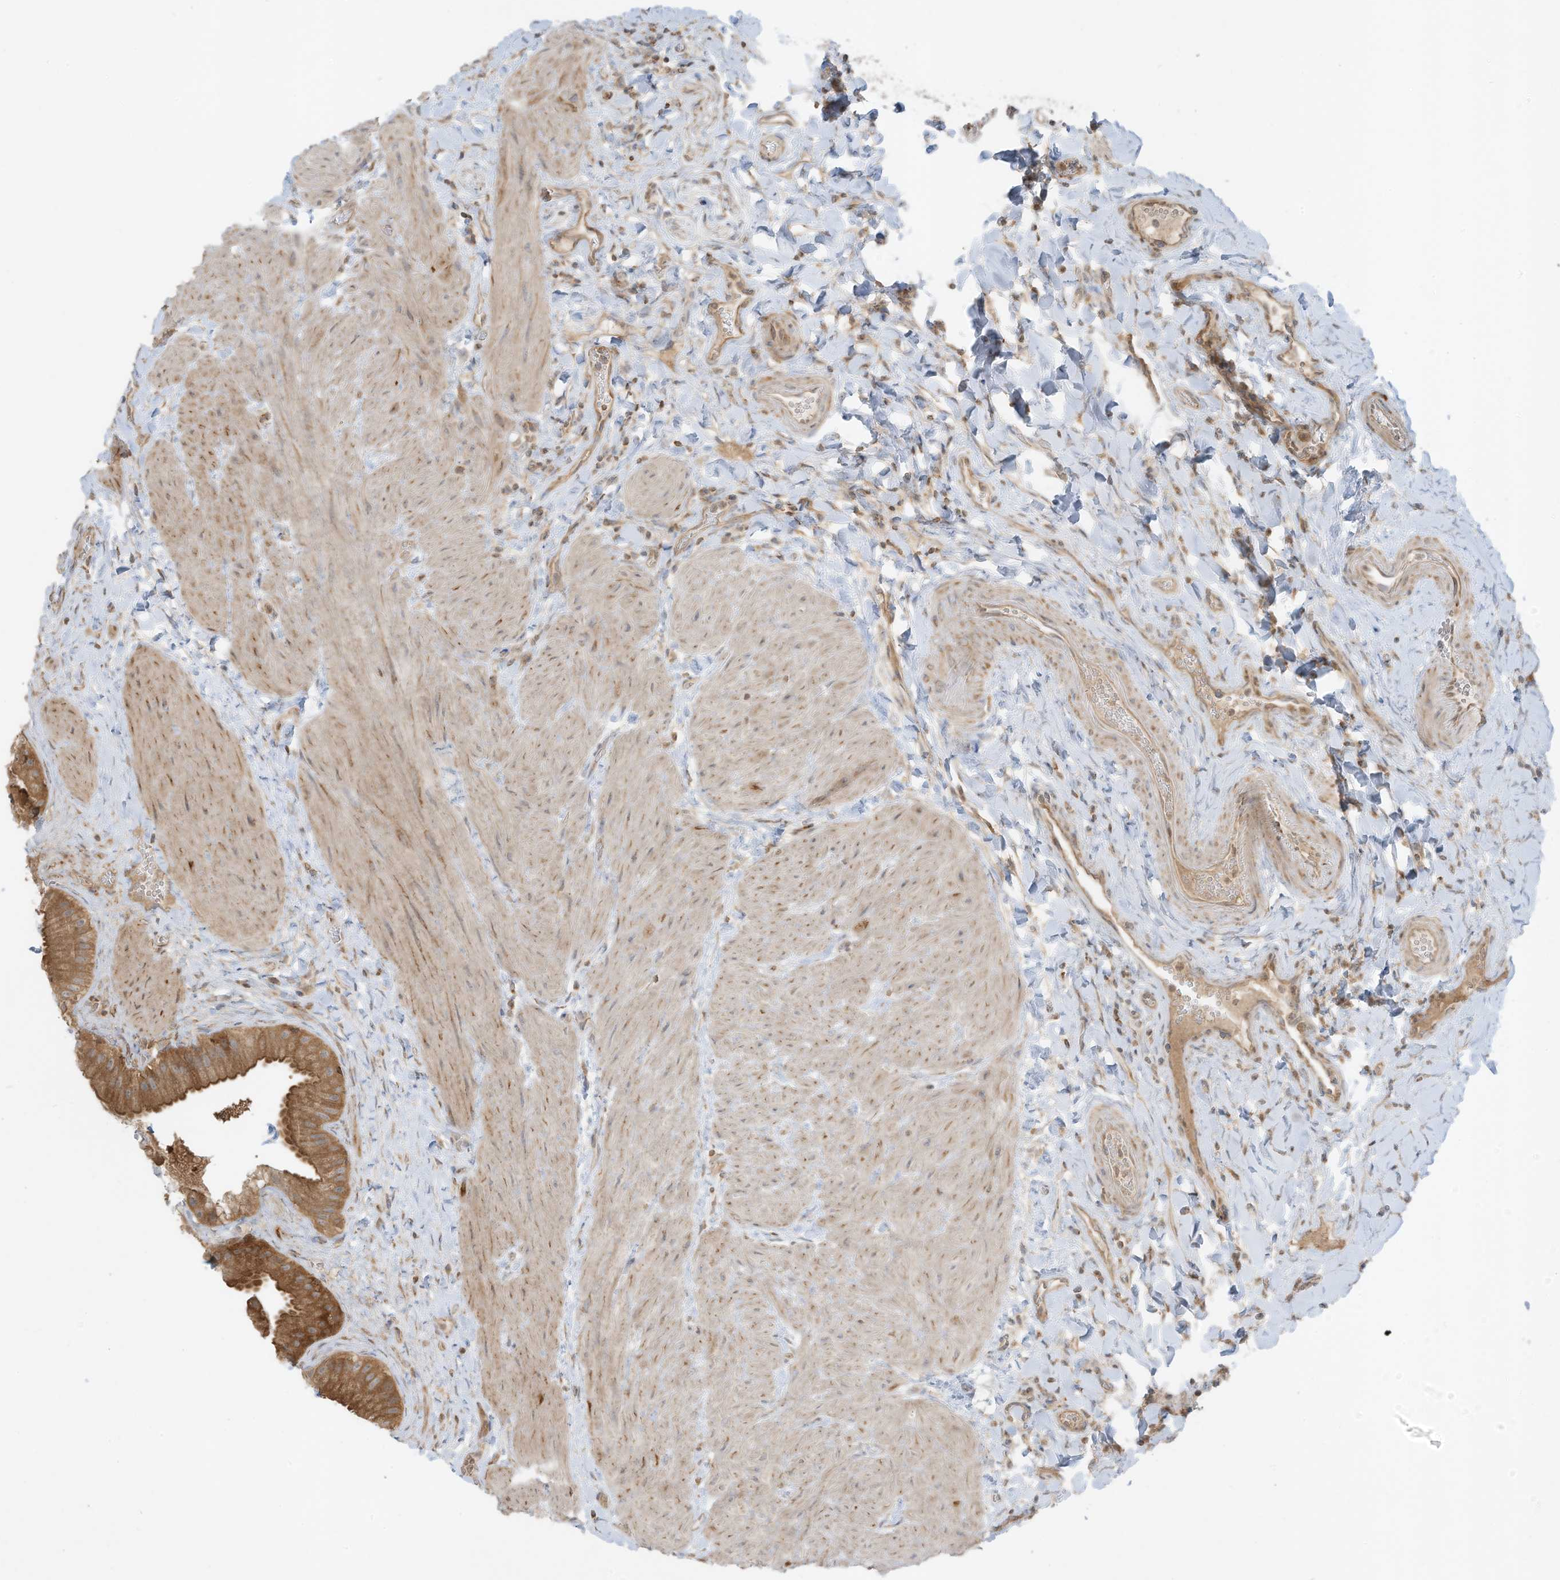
{"staining": {"intensity": "strong", "quantity": ">75%", "location": "cytoplasmic/membranous"}, "tissue": "gallbladder", "cell_type": "Glandular cells", "image_type": "normal", "snomed": [{"axis": "morphology", "description": "Normal tissue, NOS"}, {"axis": "topography", "description": "Gallbladder"}], "caption": "Glandular cells exhibit strong cytoplasmic/membranous staining in approximately >75% of cells in benign gallbladder. The staining was performed using DAB (3,3'-diaminobenzidine) to visualize the protein expression in brown, while the nuclei were stained in blue with hematoxylin (Magnification: 20x).", "gene": "SLC25A12", "patient": {"sex": "male", "age": 55}}